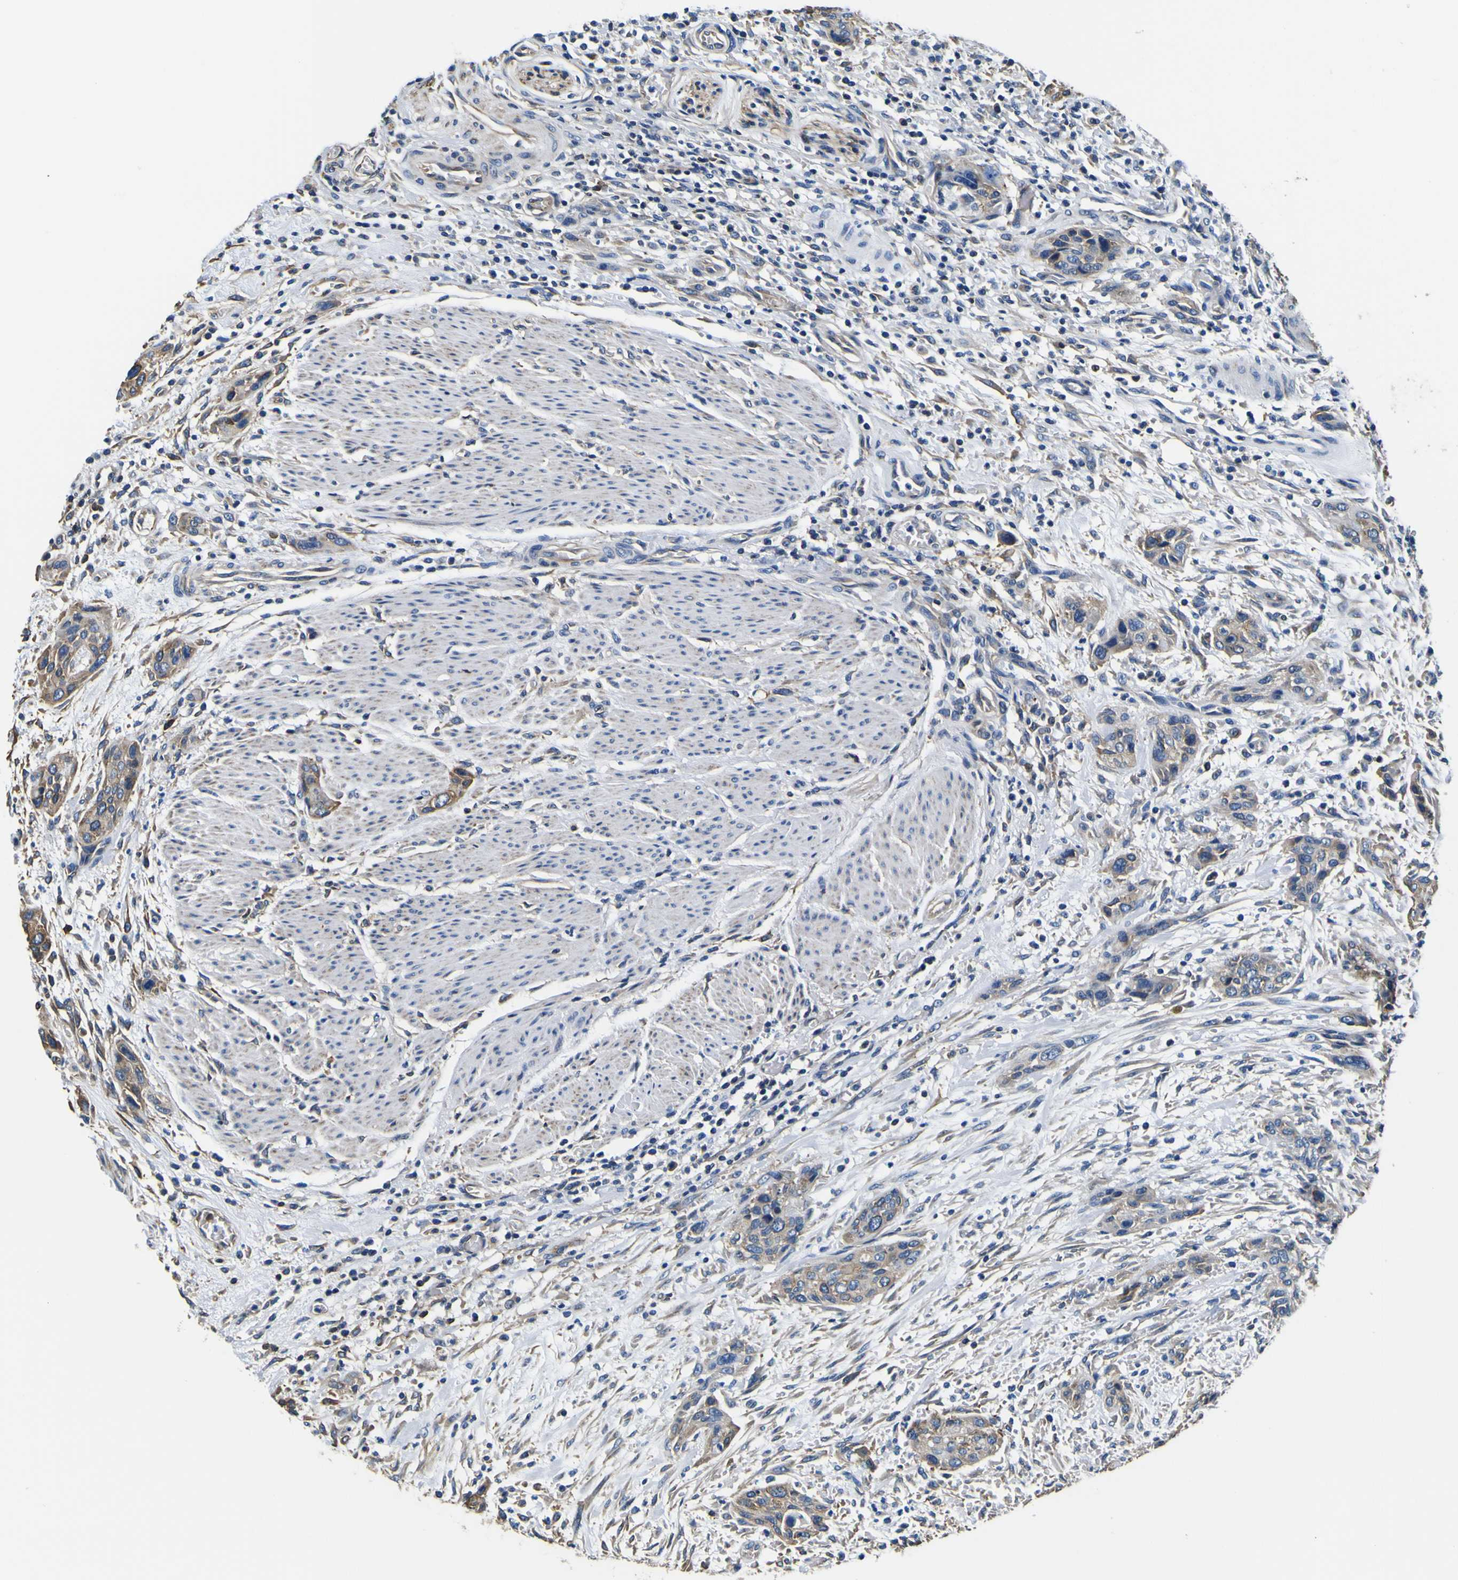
{"staining": {"intensity": "weak", "quantity": ">75%", "location": "cytoplasmic/membranous"}, "tissue": "urothelial cancer", "cell_type": "Tumor cells", "image_type": "cancer", "snomed": [{"axis": "morphology", "description": "Urothelial carcinoma, High grade"}, {"axis": "topography", "description": "Urinary bladder"}], "caption": "The micrograph shows staining of urothelial cancer, revealing weak cytoplasmic/membranous protein positivity (brown color) within tumor cells.", "gene": "TUBA1B", "patient": {"sex": "male", "age": 35}}